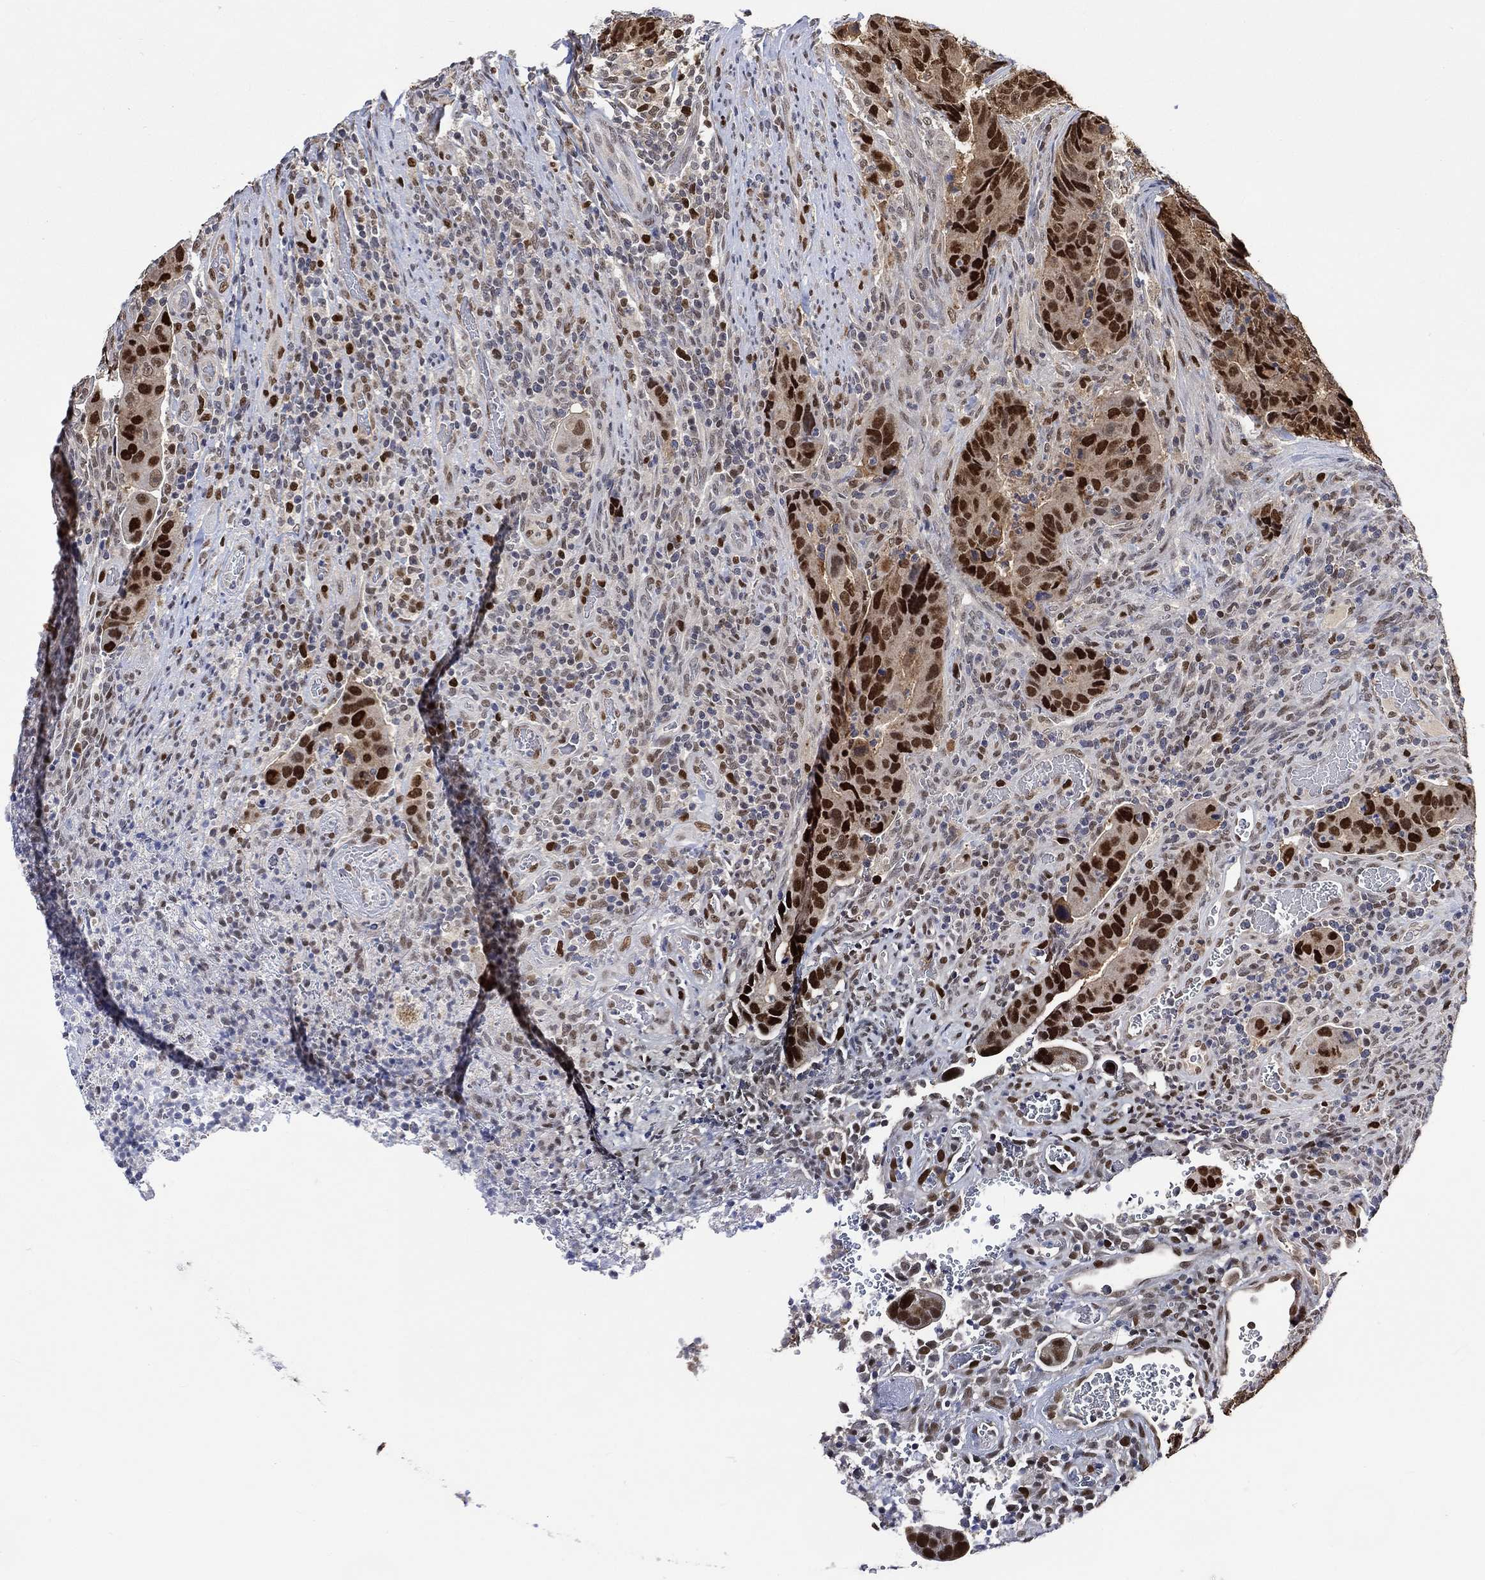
{"staining": {"intensity": "strong", "quantity": ">75%", "location": "nuclear"}, "tissue": "colorectal cancer", "cell_type": "Tumor cells", "image_type": "cancer", "snomed": [{"axis": "morphology", "description": "Adenocarcinoma, NOS"}, {"axis": "topography", "description": "Colon"}], "caption": "Immunohistochemistry (IHC) (DAB (3,3'-diaminobenzidine)) staining of human colorectal cancer (adenocarcinoma) reveals strong nuclear protein positivity in about >75% of tumor cells.", "gene": "RAD54L2", "patient": {"sex": "female", "age": 56}}